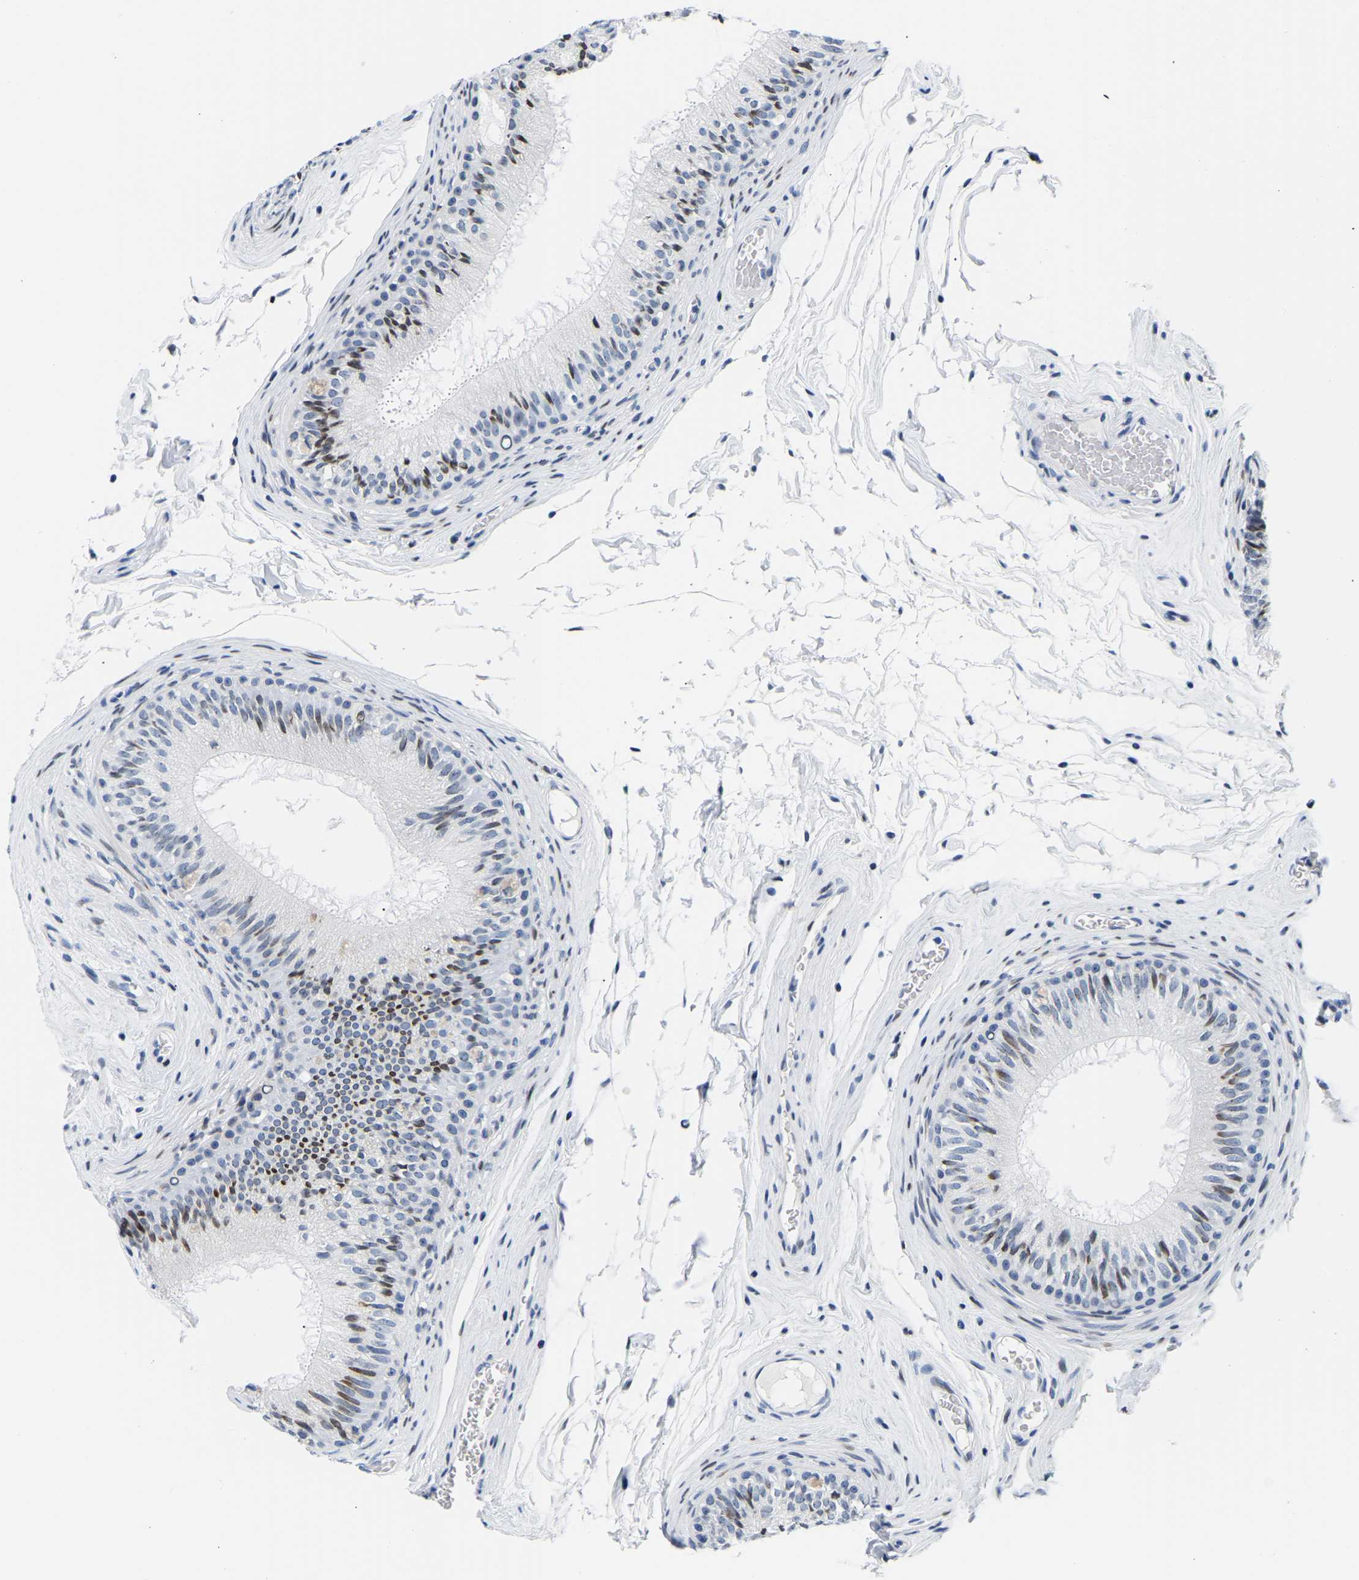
{"staining": {"intensity": "moderate", "quantity": "<25%", "location": "nuclear"}, "tissue": "epididymis", "cell_type": "Glandular cells", "image_type": "normal", "snomed": [{"axis": "morphology", "description": "Normal tissue, NOS"}, {"axis": "topography", "description": "Testis"}, {"axis": "topography", "description": "Epididymis"}], "caption": "Immunohistochemical staining of benign epididymis exhibits moderate nuclear protein expression in about <25% of glandular cells. (DAB (3,3'-diaminobenzidine) IHC with brightfield microscopy, high magnification).", "gene": "UPK3A", "patient": {"sex": "male", "age": 36}}